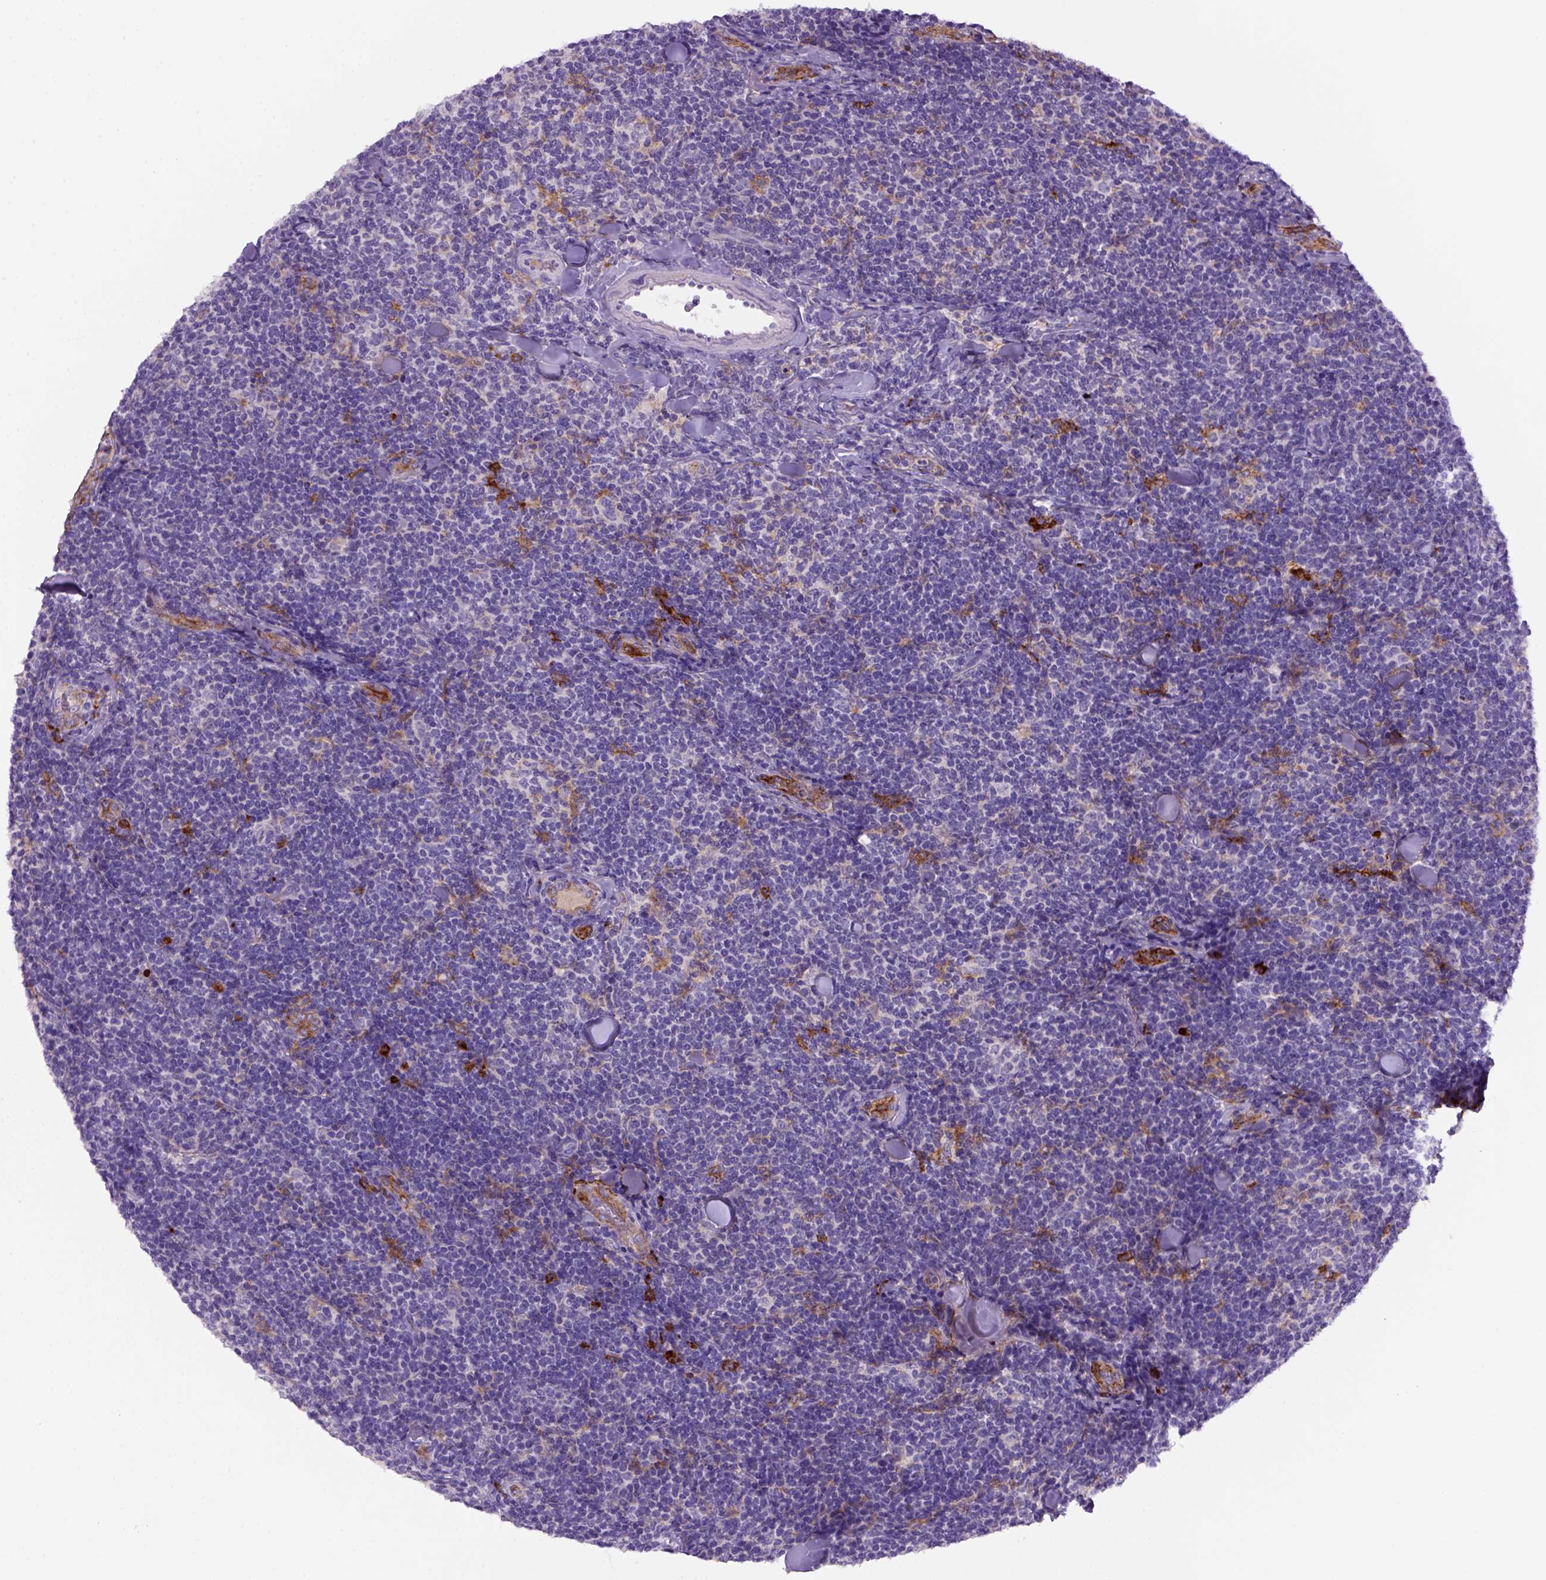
{"staining": {"intensity": "negative", "quantity": "none", "location": "none"}, "tissue": "lymphoma", "cell_type": "Tumor cells", "image_type": "cancer", "snomed": [{"axis": "morphology", "description": "Malignant lymphoma, non-Hodgkin's type, Low grade"}, {"axis": "topography", "description": "Lymph node"}], "caption": "The micrograph demonstrates no significant expression in tumor cells of lymphoma.", "gene": "CD14", "patient": {"sex": "female", "age": 56}}